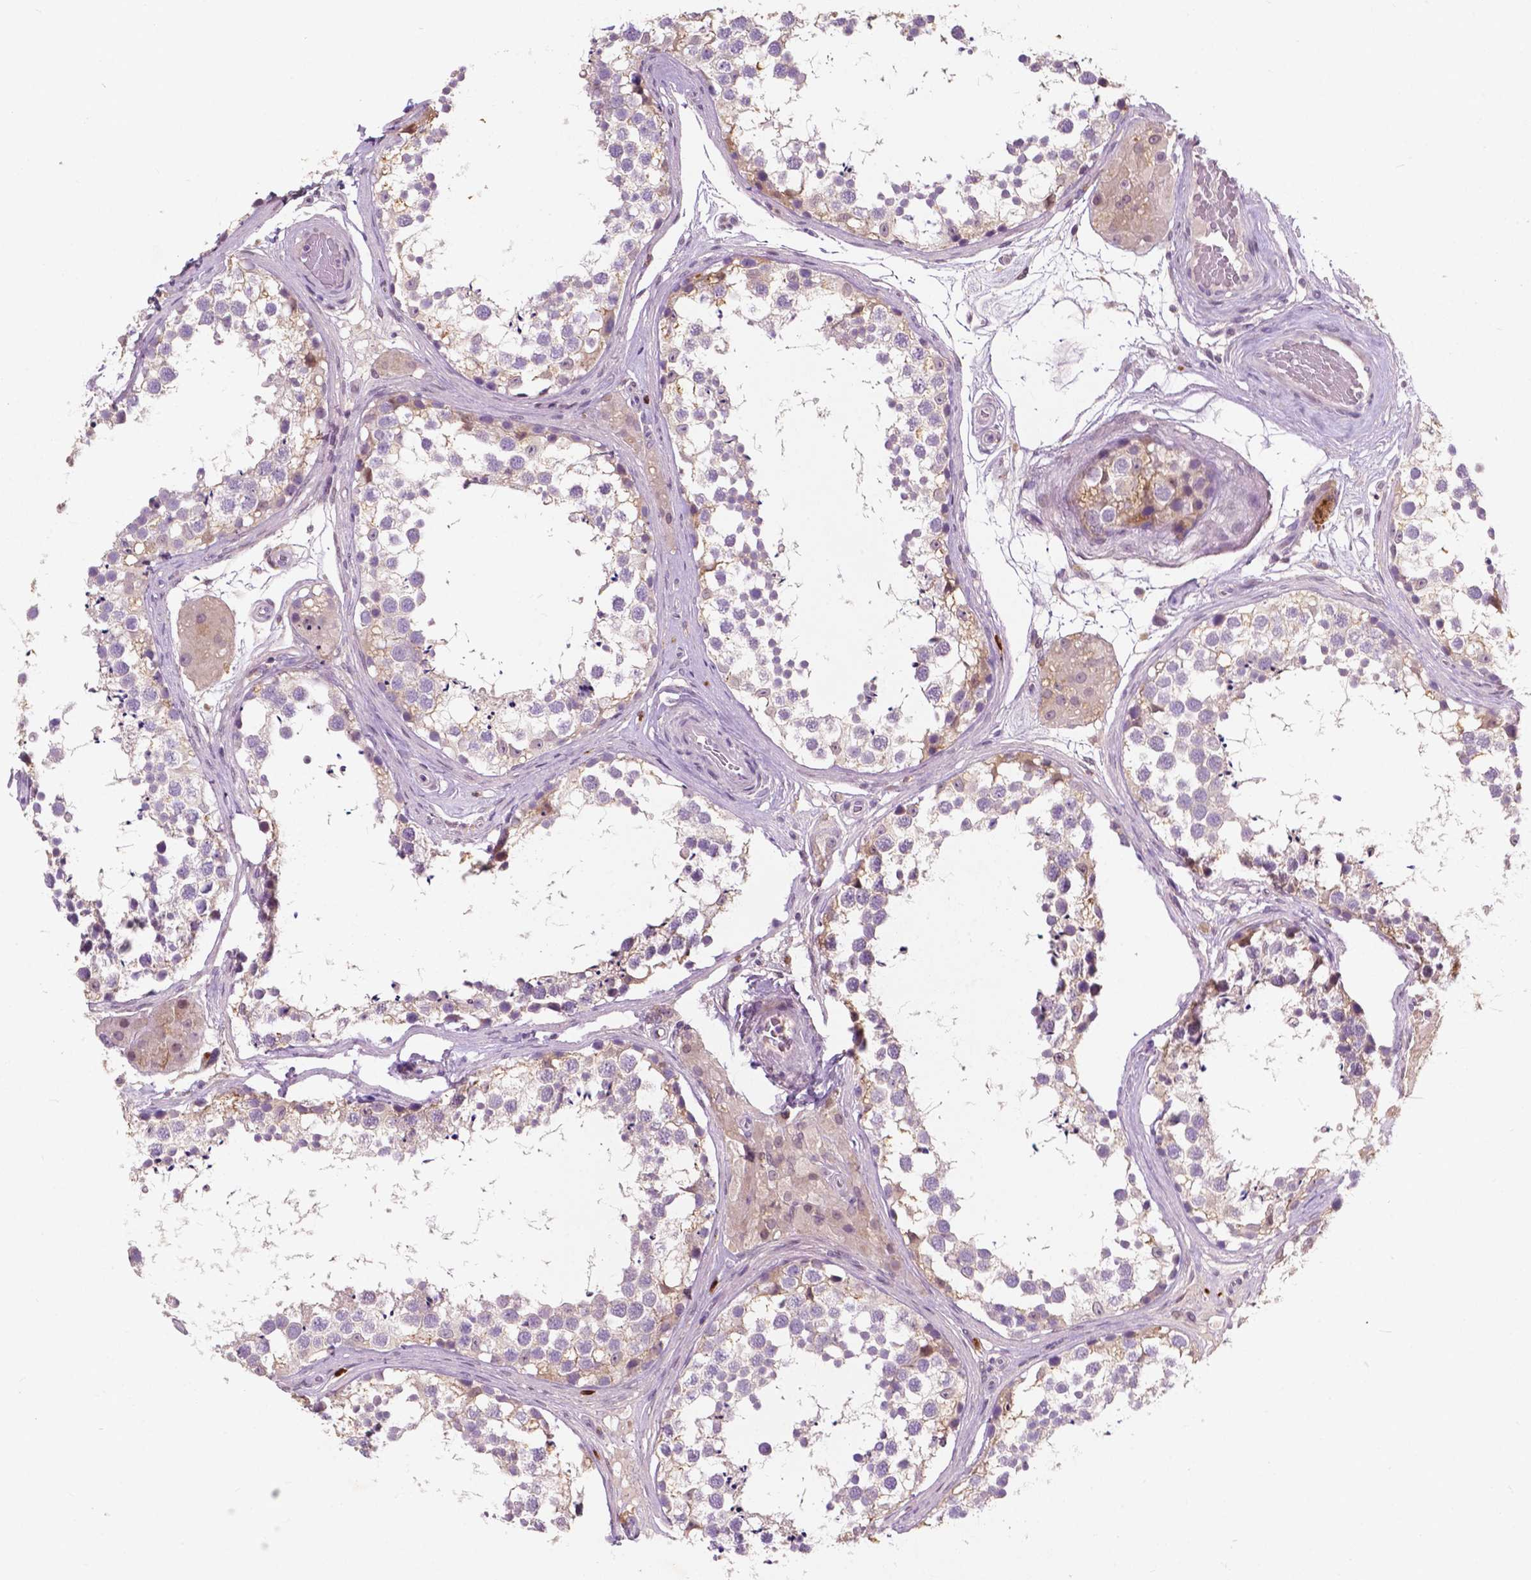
{"staining": {"intensity": "weak", "quantity": "<25%", "location": "cytoplasmic/membranous"}, "tissue": "testis", "cell_type": "Cells in seminiferous ducts", "image_type": "normal", "snomed": [{"axis": "morphology", "description": "Normal tissue, NOS"}, {"axis": "morphology", "description": "Seminoma, NOS"}, {"axis": "topography", "description": "Testis"}], "caption": "Immunohistochemistry of unremarkable human testis demonstrates no positivity in cells in seminiferous ducts.", "gene": "GPR37", "patient": {"sex": "male", "age": 65}}